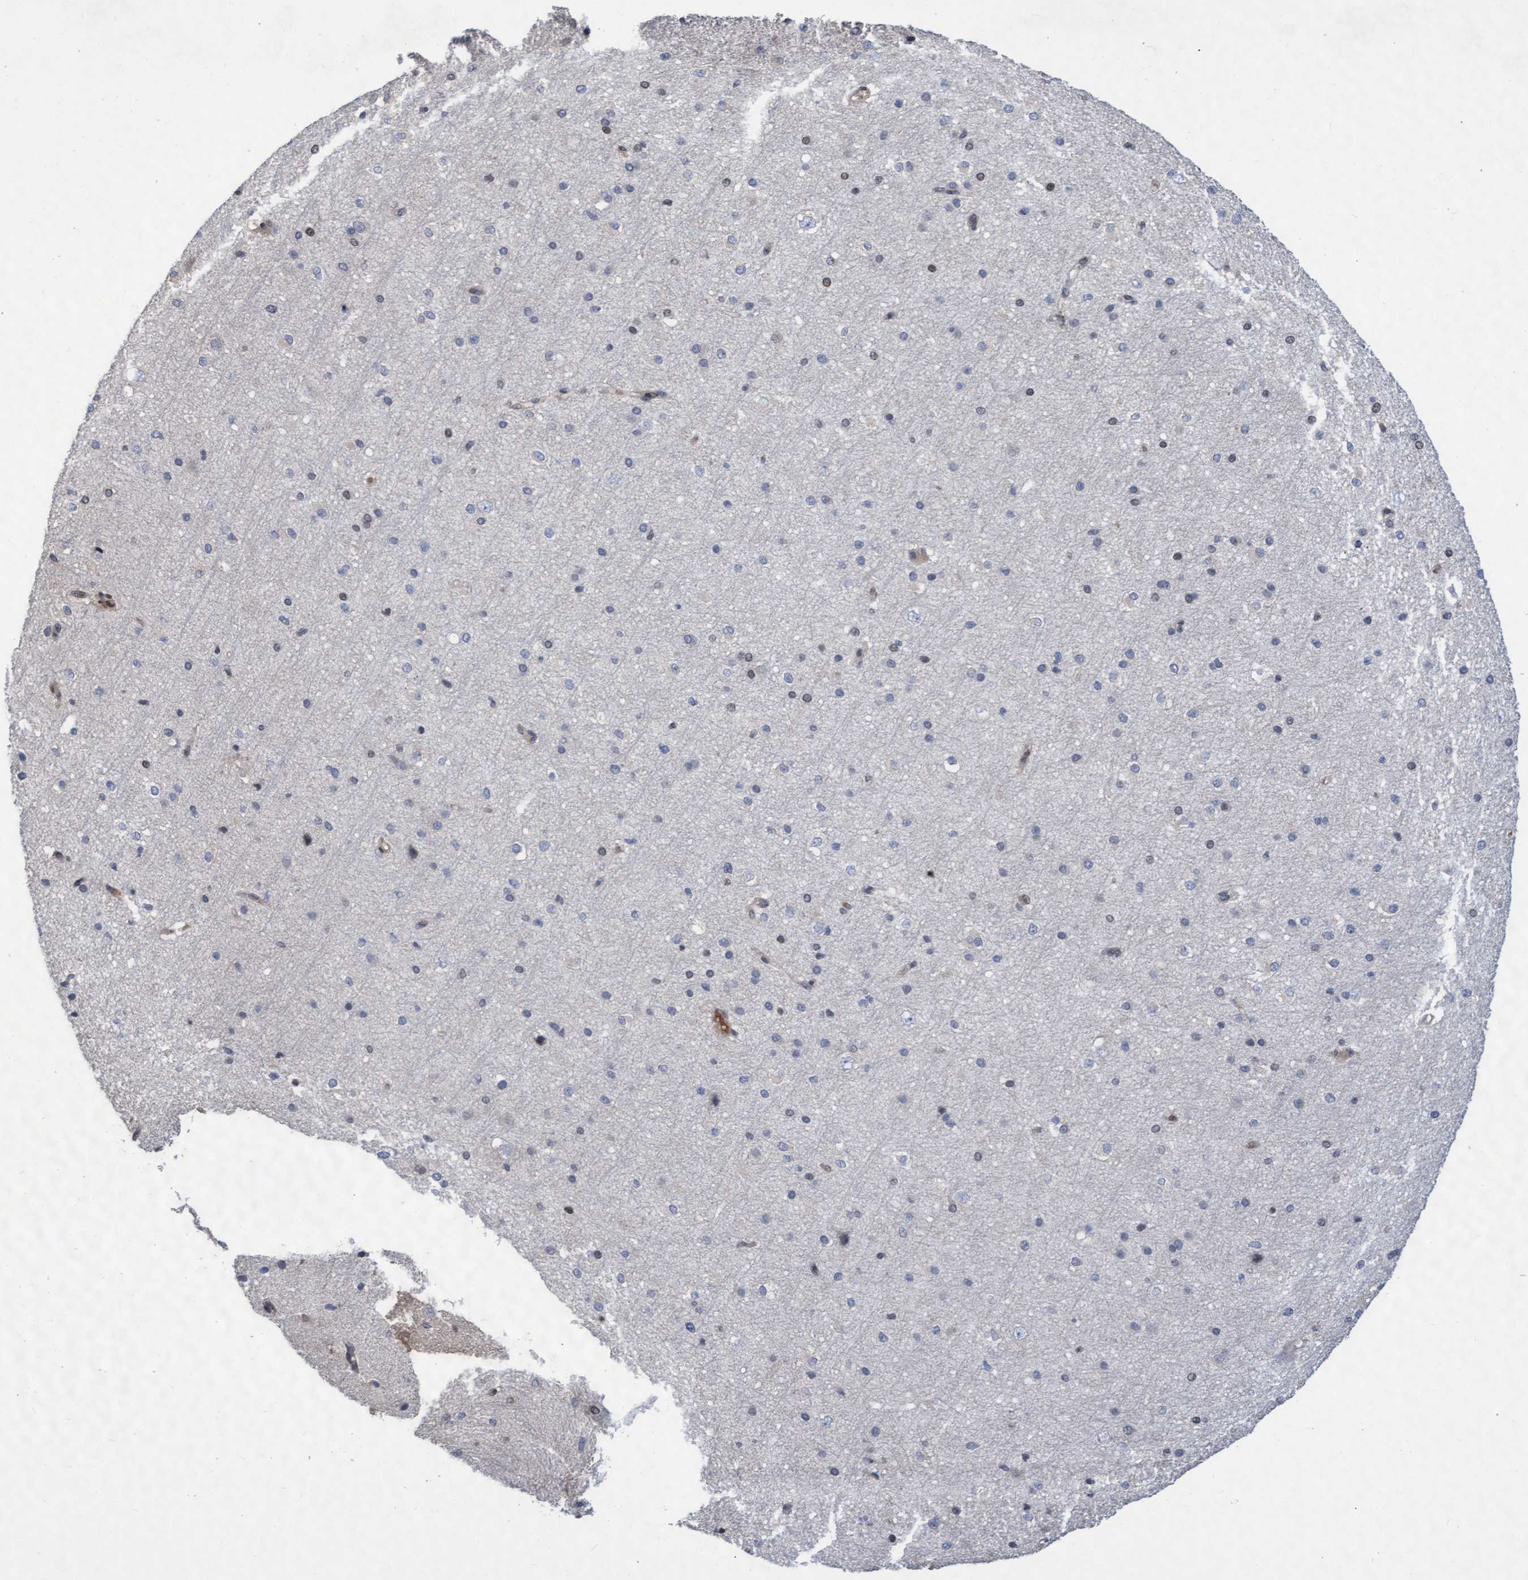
{"staining": {"intensity": "negative", "quantity": "none", "location": "none"}, "tissue": "cerebral cortex", "cell_type": "Endothelial cells", "image_type": "normal", "snomed": [{"axis": "morphology", "description": "Normal tissue, NOS"}, {"axis": "morphology", "description": "Developmental malformation"}, {"axis": "topography", "description": "Cerebral cortex"}], "caption": "Cerebral cortex was stained to show a protein in brown. There is no significant staining in endothelial cells. (DAB (3,3'-diaminobenzidine) immunohistochemistry (IHC), high magnification).", "gene": "KCNC2", "patient": {"sex": "female", "age": 30}}